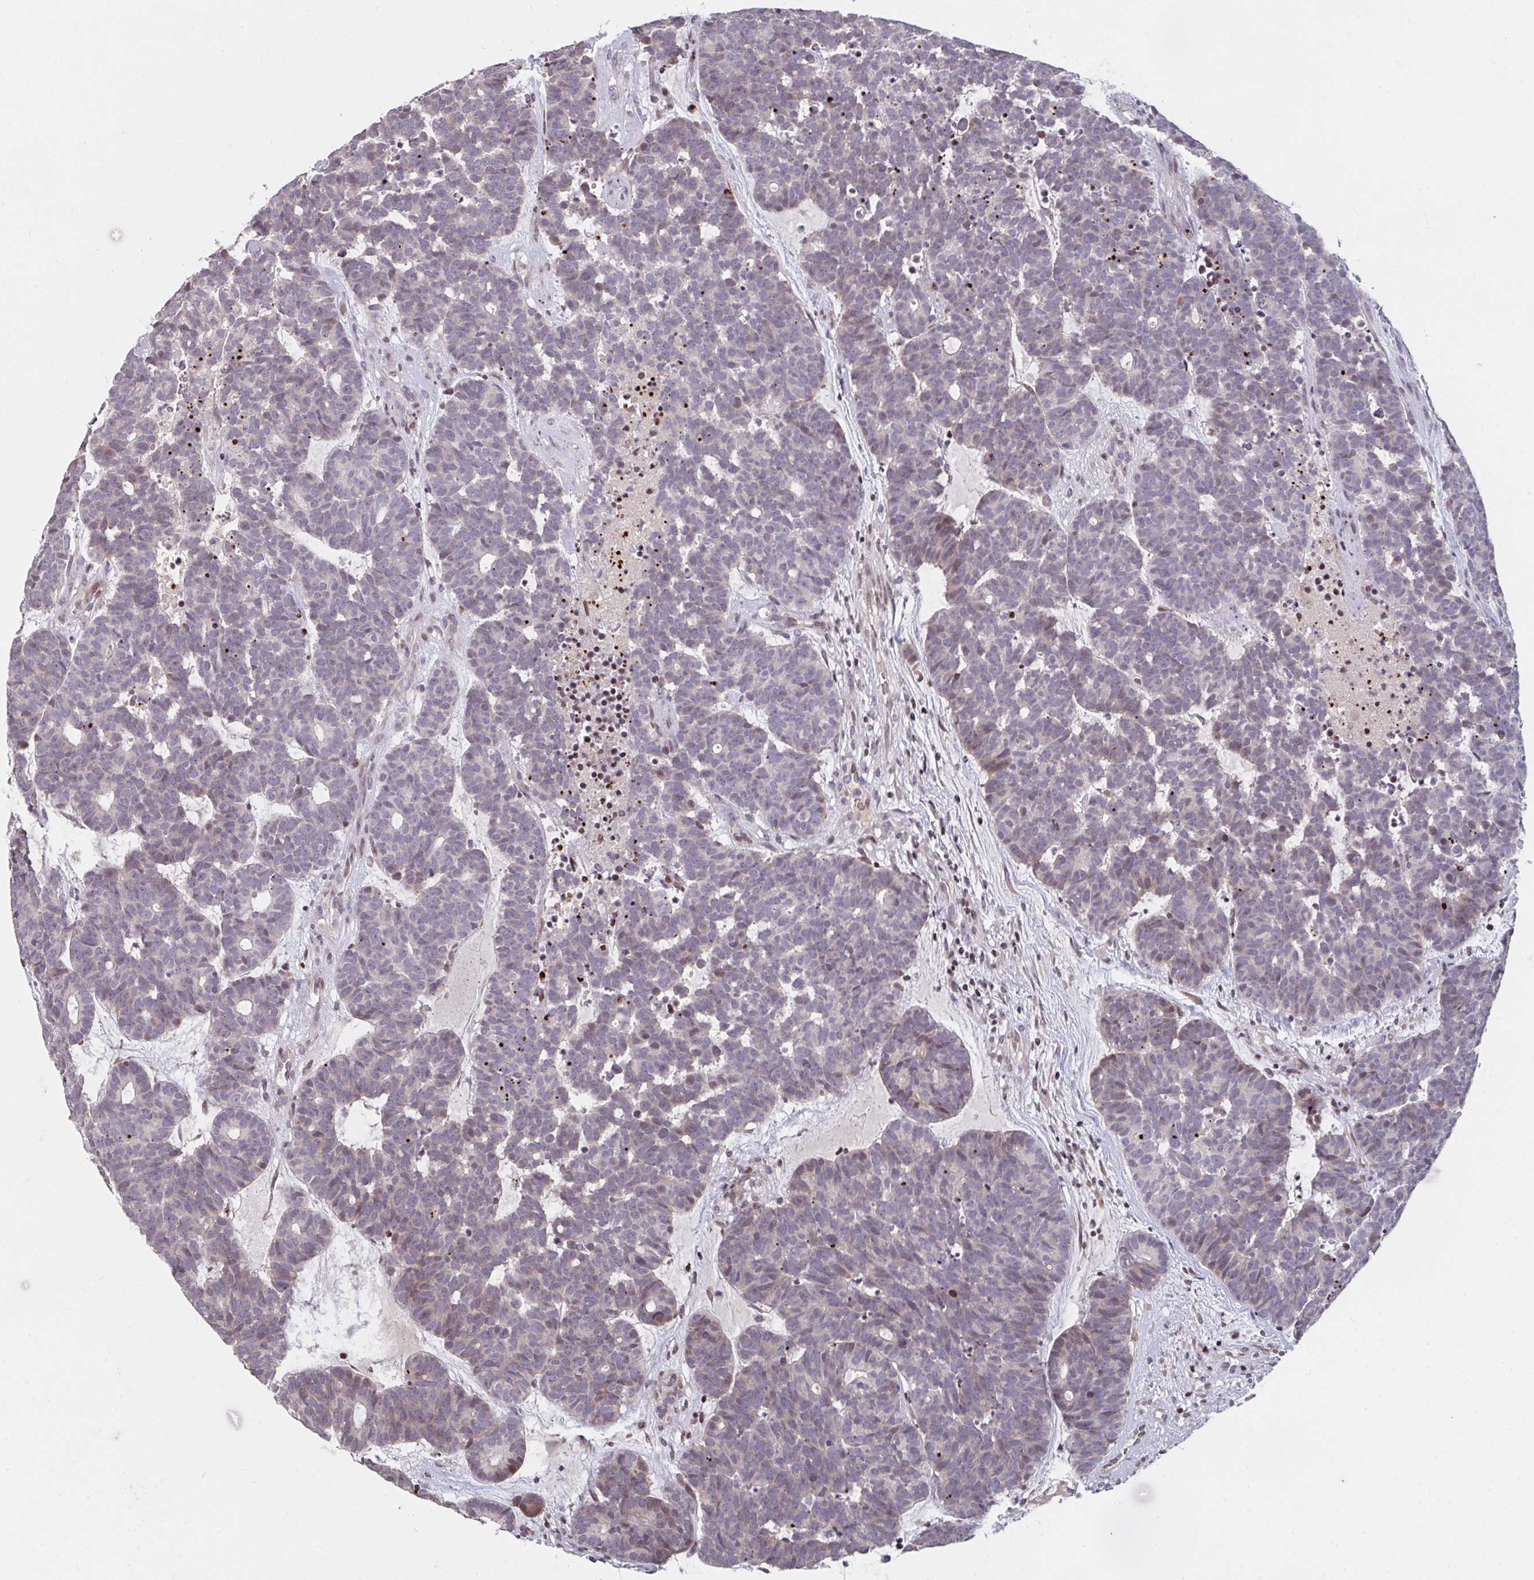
{"staining": {"intensity": "weak", "quantity": "<25%", "location": "nuclear"}, "tissue": "head and neck cancer", "cell_type": "Tumor cells", "image_type": "cancer", "snomed": [{"axis": "morphology", "description": "Adenocarcinoma, NOS"}, {"axis": "topography", "description": "Head-Neck"}], "caption": "A histopathology image of human adenocarcinoma (head and neck) is negative for staining in tumor cells.", "gene": "PCDHB8", "patient": {"sex": "female", "age": 81}}